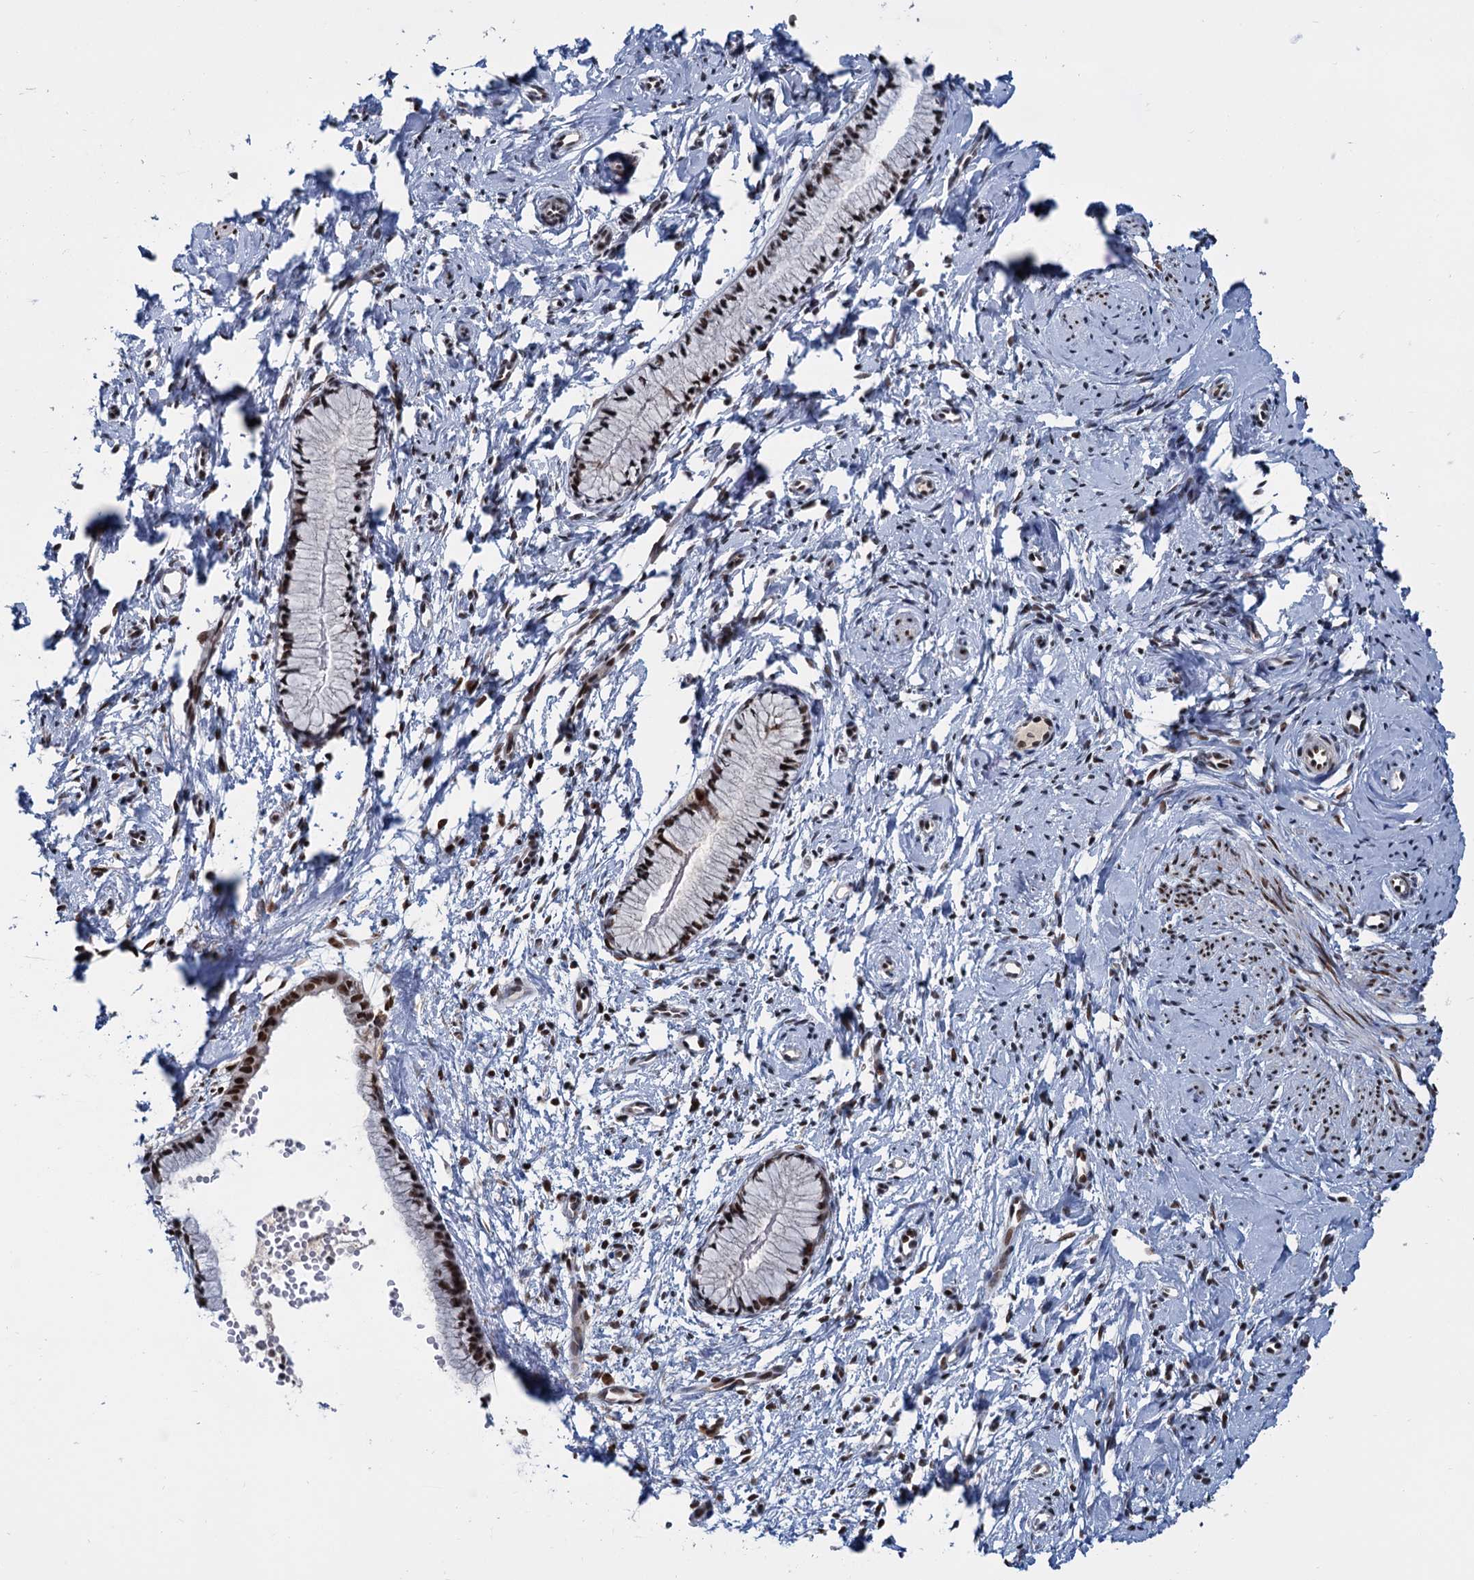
{"staining": {"intensity": "moderate", "quantity": ">75%", "location": "nuclear"}, "tissue": "cervix", "cell_type": "Glandular cells", "image_type": "normal", "snomed": [{"axis": "morphology", "description": "Normal tissue, NOS"}, {"axis": "topography", "description": "Cervix"}], "caption": "A high-resolution photomicrograph shows IHC staining of normal cervix, which reveals moderate nuclear positivity in about >75% of glandular cells.", "gene": "WBP4", "patient": {"sex": "female", "age": 57}}